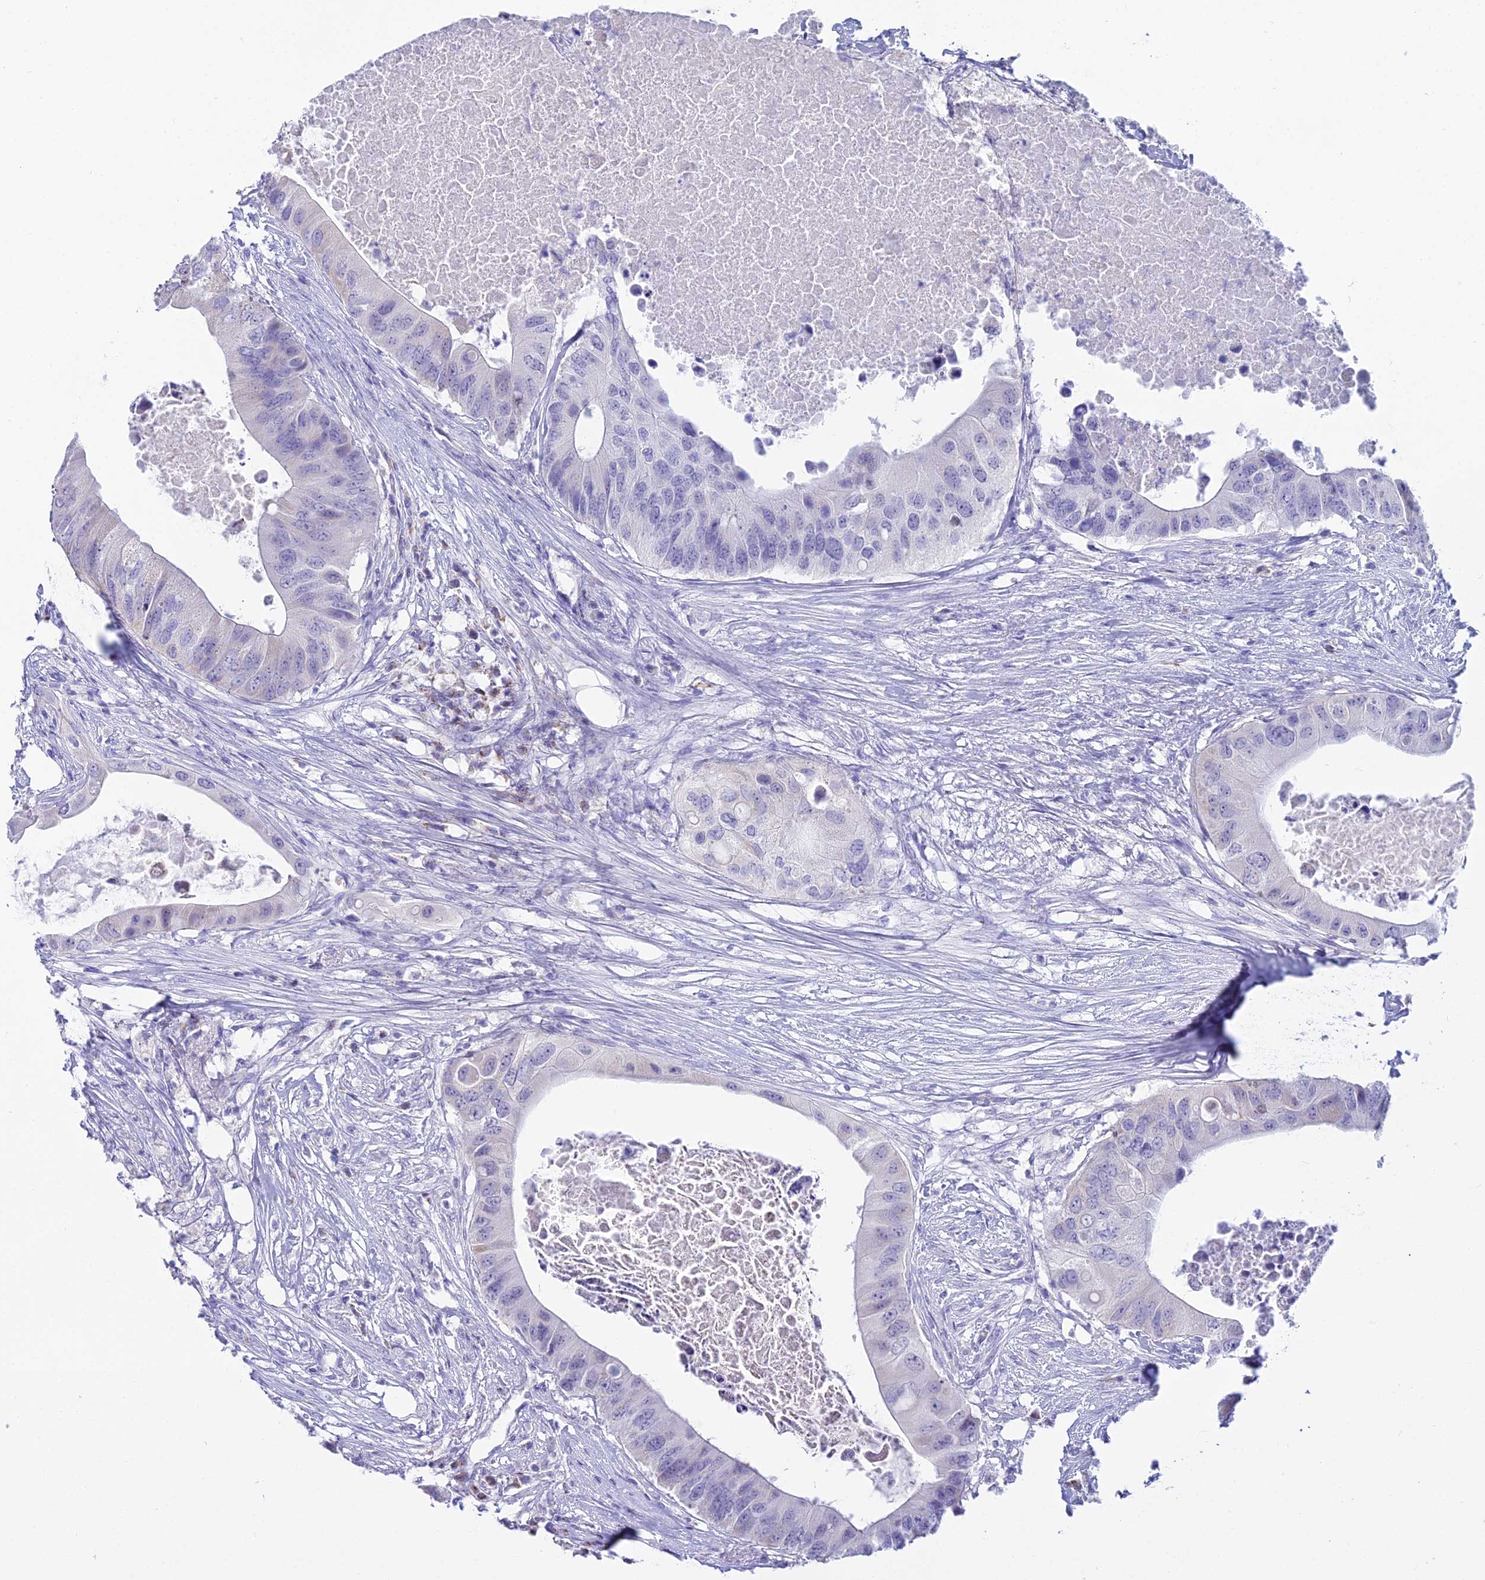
{"staining": {"intensity": "negative", "quantity": "none", "location": "none"}, "tissue": "colorectal cancer", "cell_type": "Tumor cells", "image_type": "cancer", "snomed": [{"axis": "morphology", "description": "Adenocarcinoma, NOS"}, {"axis": "topography", "description": "Colon"}], "caption": "DAB (3,3'-diaminobenzidine) immunohistochemical staining of adenocarcinoma (colorectal) demonstrates no significant positivity in tumor cells.", "gene": "CGB2", "patient": {"sex": "male", "age": 71}}